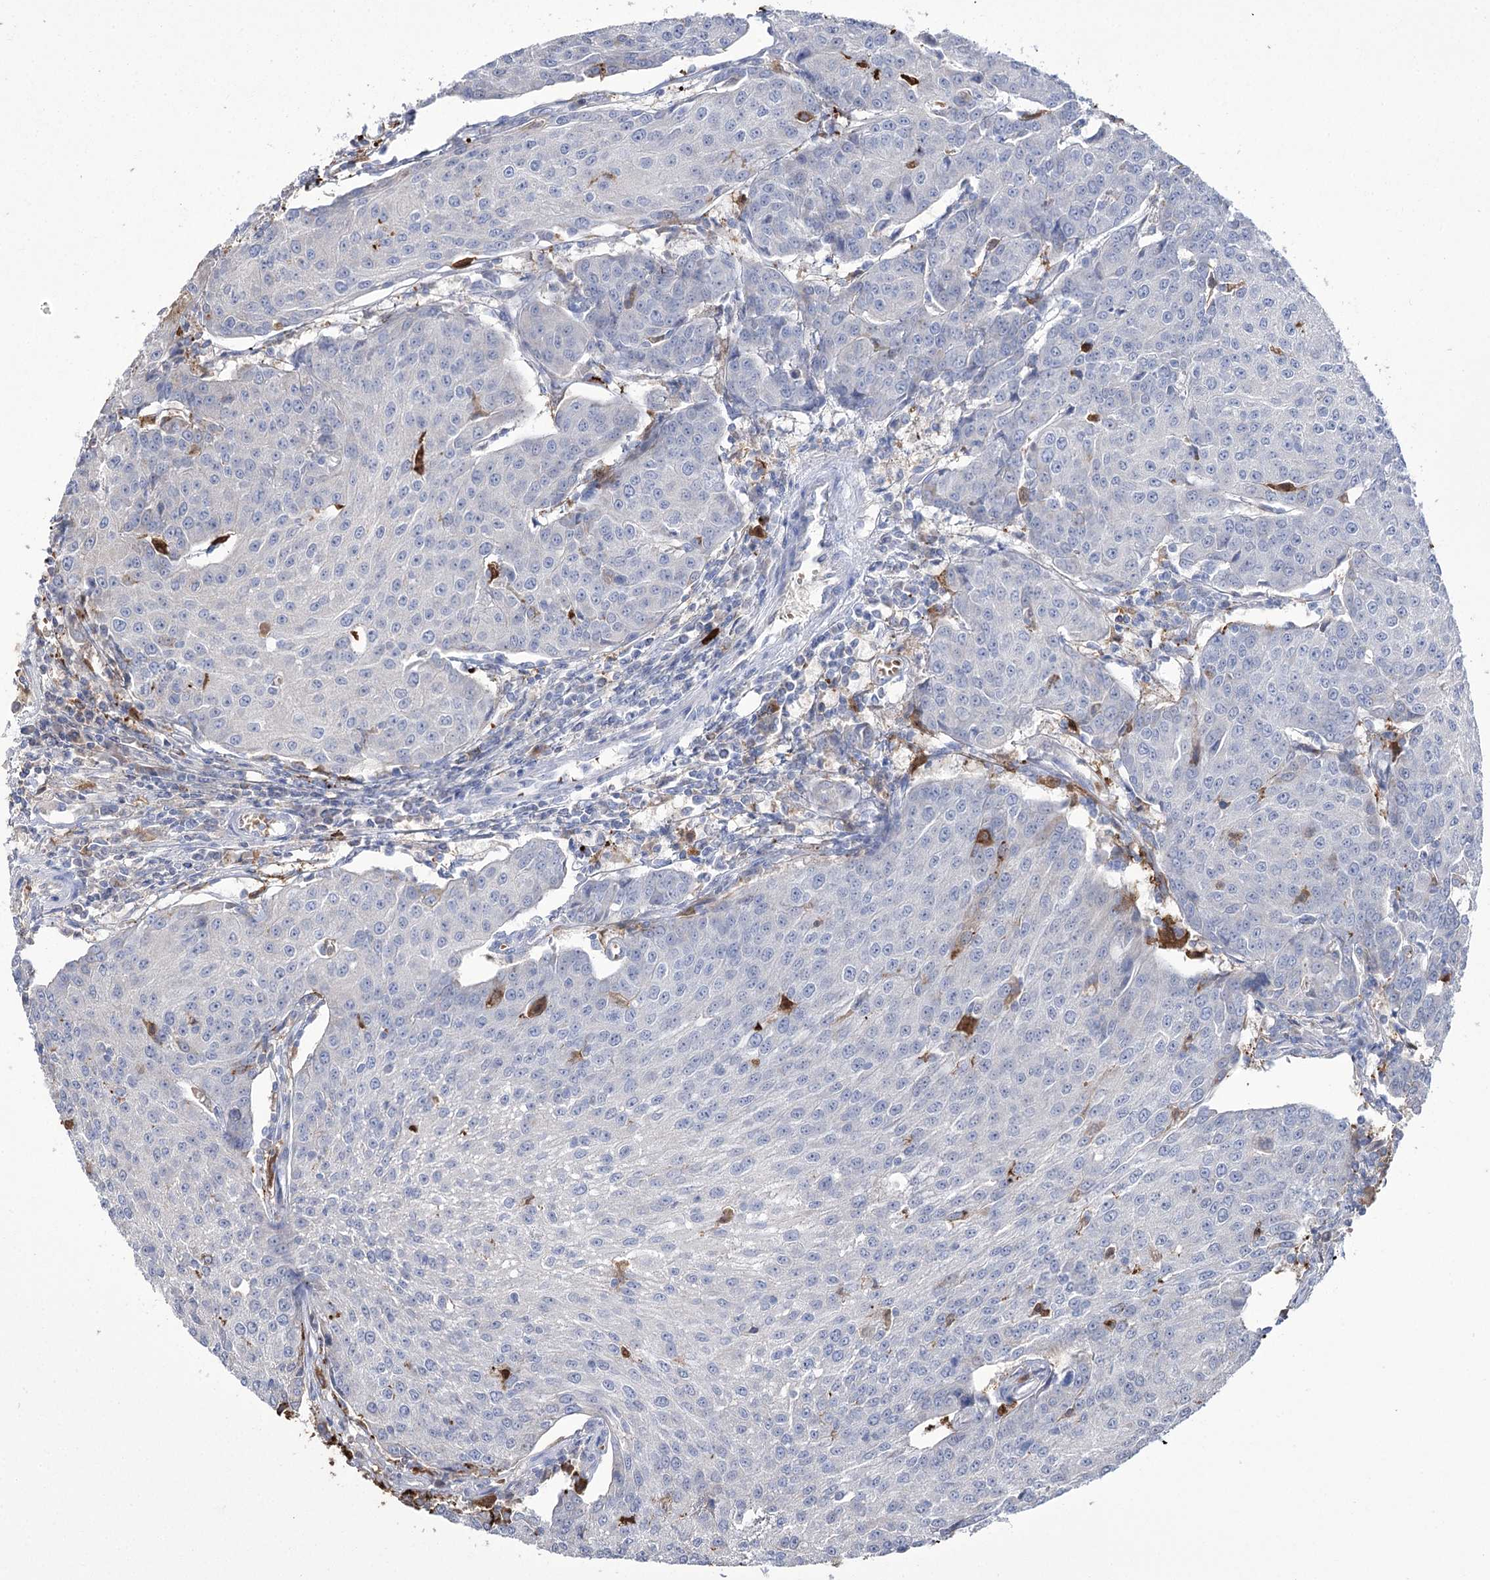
{"staining": {"intensity": "negative", "quantity": "none", "location": "none"}, "tissue": "urothelial cancer", "cell_type": "Tumor cells", "image_type": "cancer", "snomed": [{"axis": "morphology", "description": "Urothelial carcinoma, High grade"}, {"axis": "topography", "description": "Urinary bladder"}], "caption": "A high-resolution micrograph shows IHC staining of high-grade urothelial carcinoma, which shows no significant expression in tumor cells.", "gene": "ZNF622", "patient": {"sex": "female", "age": 85}}